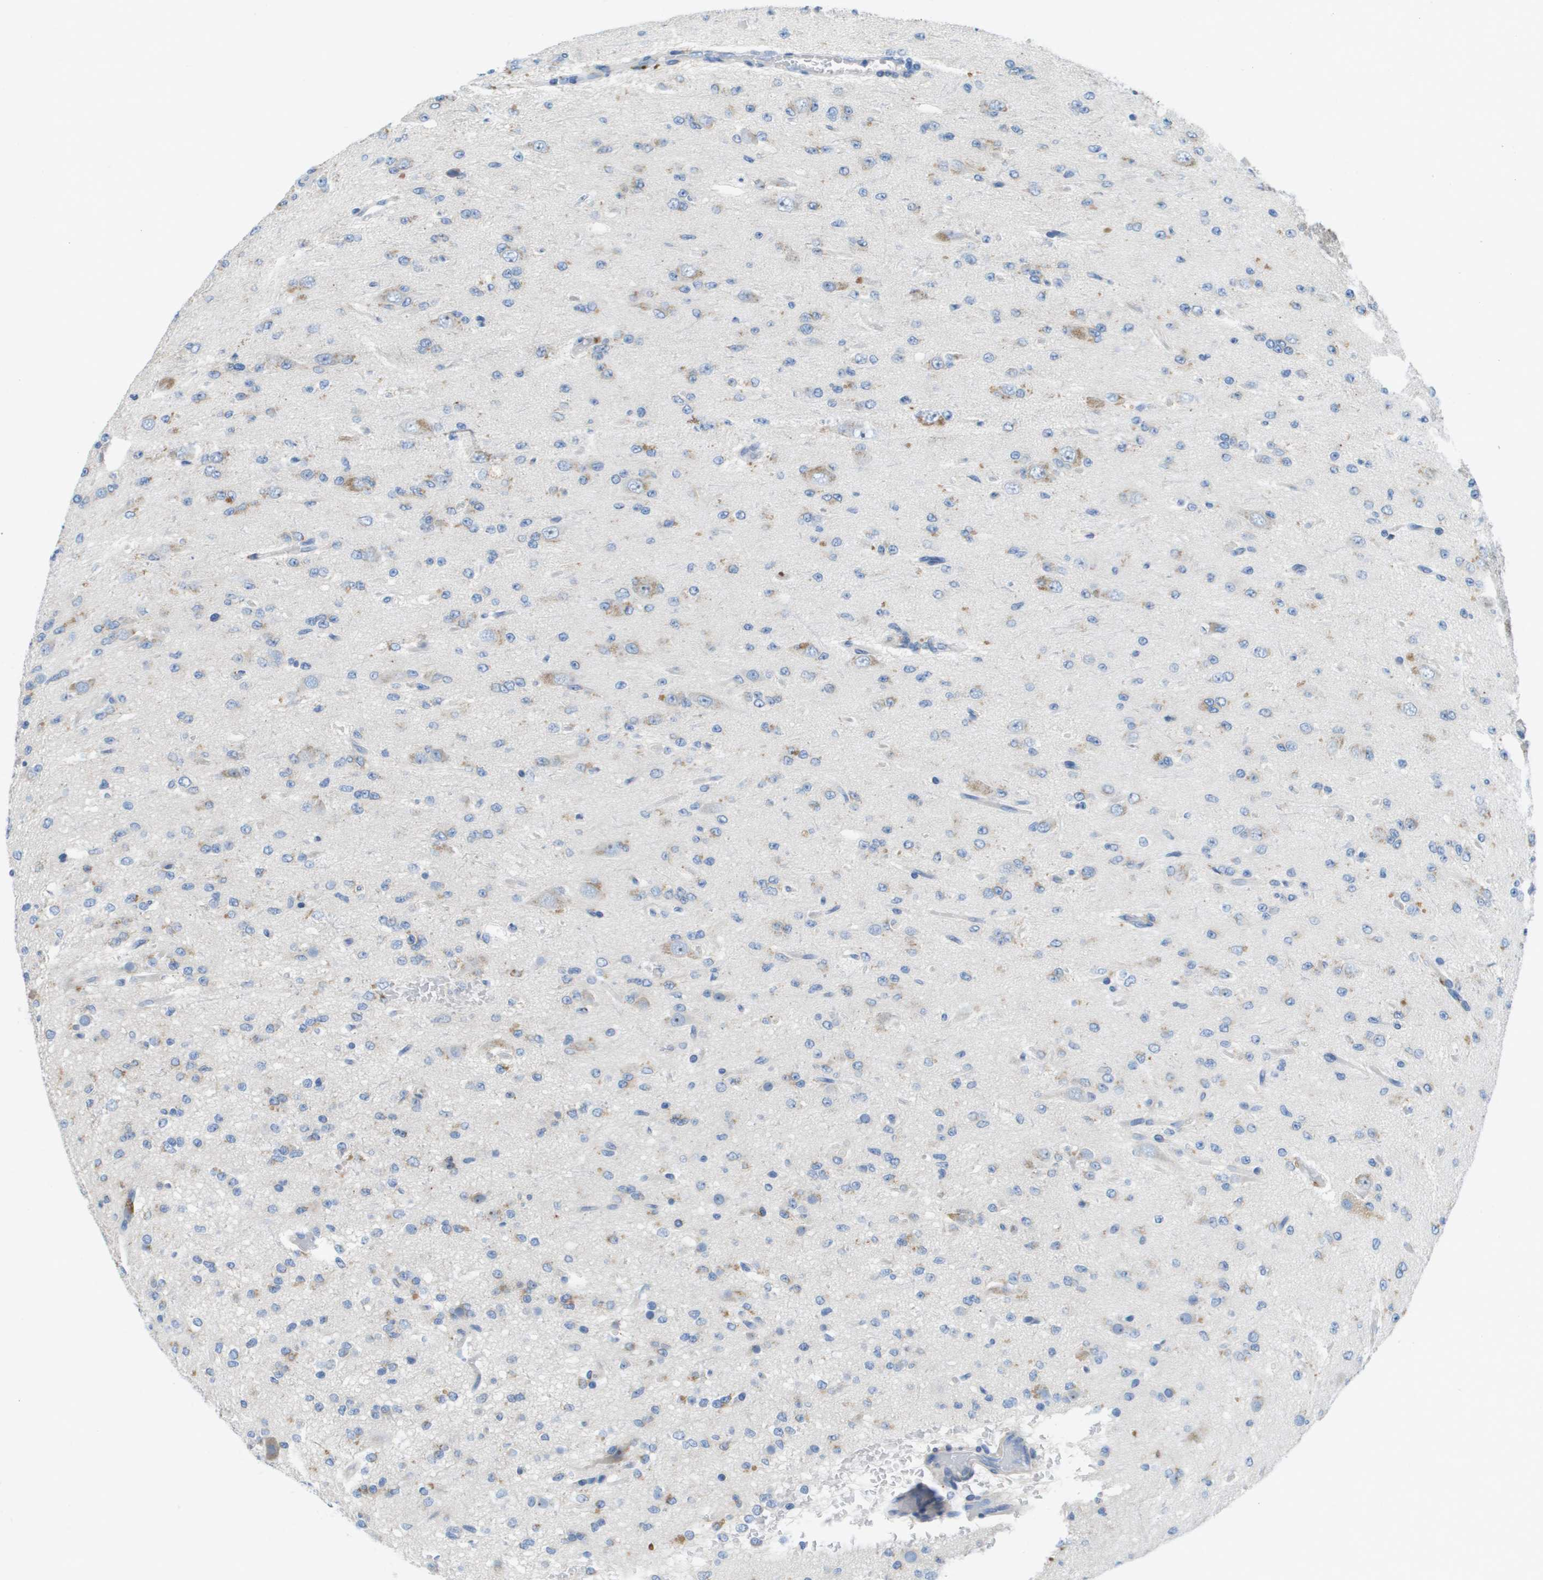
{"staining": {"intensity": "negative", "quantity": "none", "location": "none"}, "tissue": "glioma", "cell_type": "Tumor cells", "image_type": "cancer", "snomed": [{"axis": "morphology", "description": "Glioma, malignant, Low grade"}, {"axis": "topography", "description": "Brain"}], "caption": "Image shows no significant protein staining in tumor cells of malignant glioma (low-grade). The staining was performed using DAB (3,3'-diaminobenzidine) to visualize the protein expression in brown, while the nuclei were stained in blue with hematoxylin (Magnification: 20x).", "gene": "B3GNT5", "patient": {"sex": "male", "age": 38}}